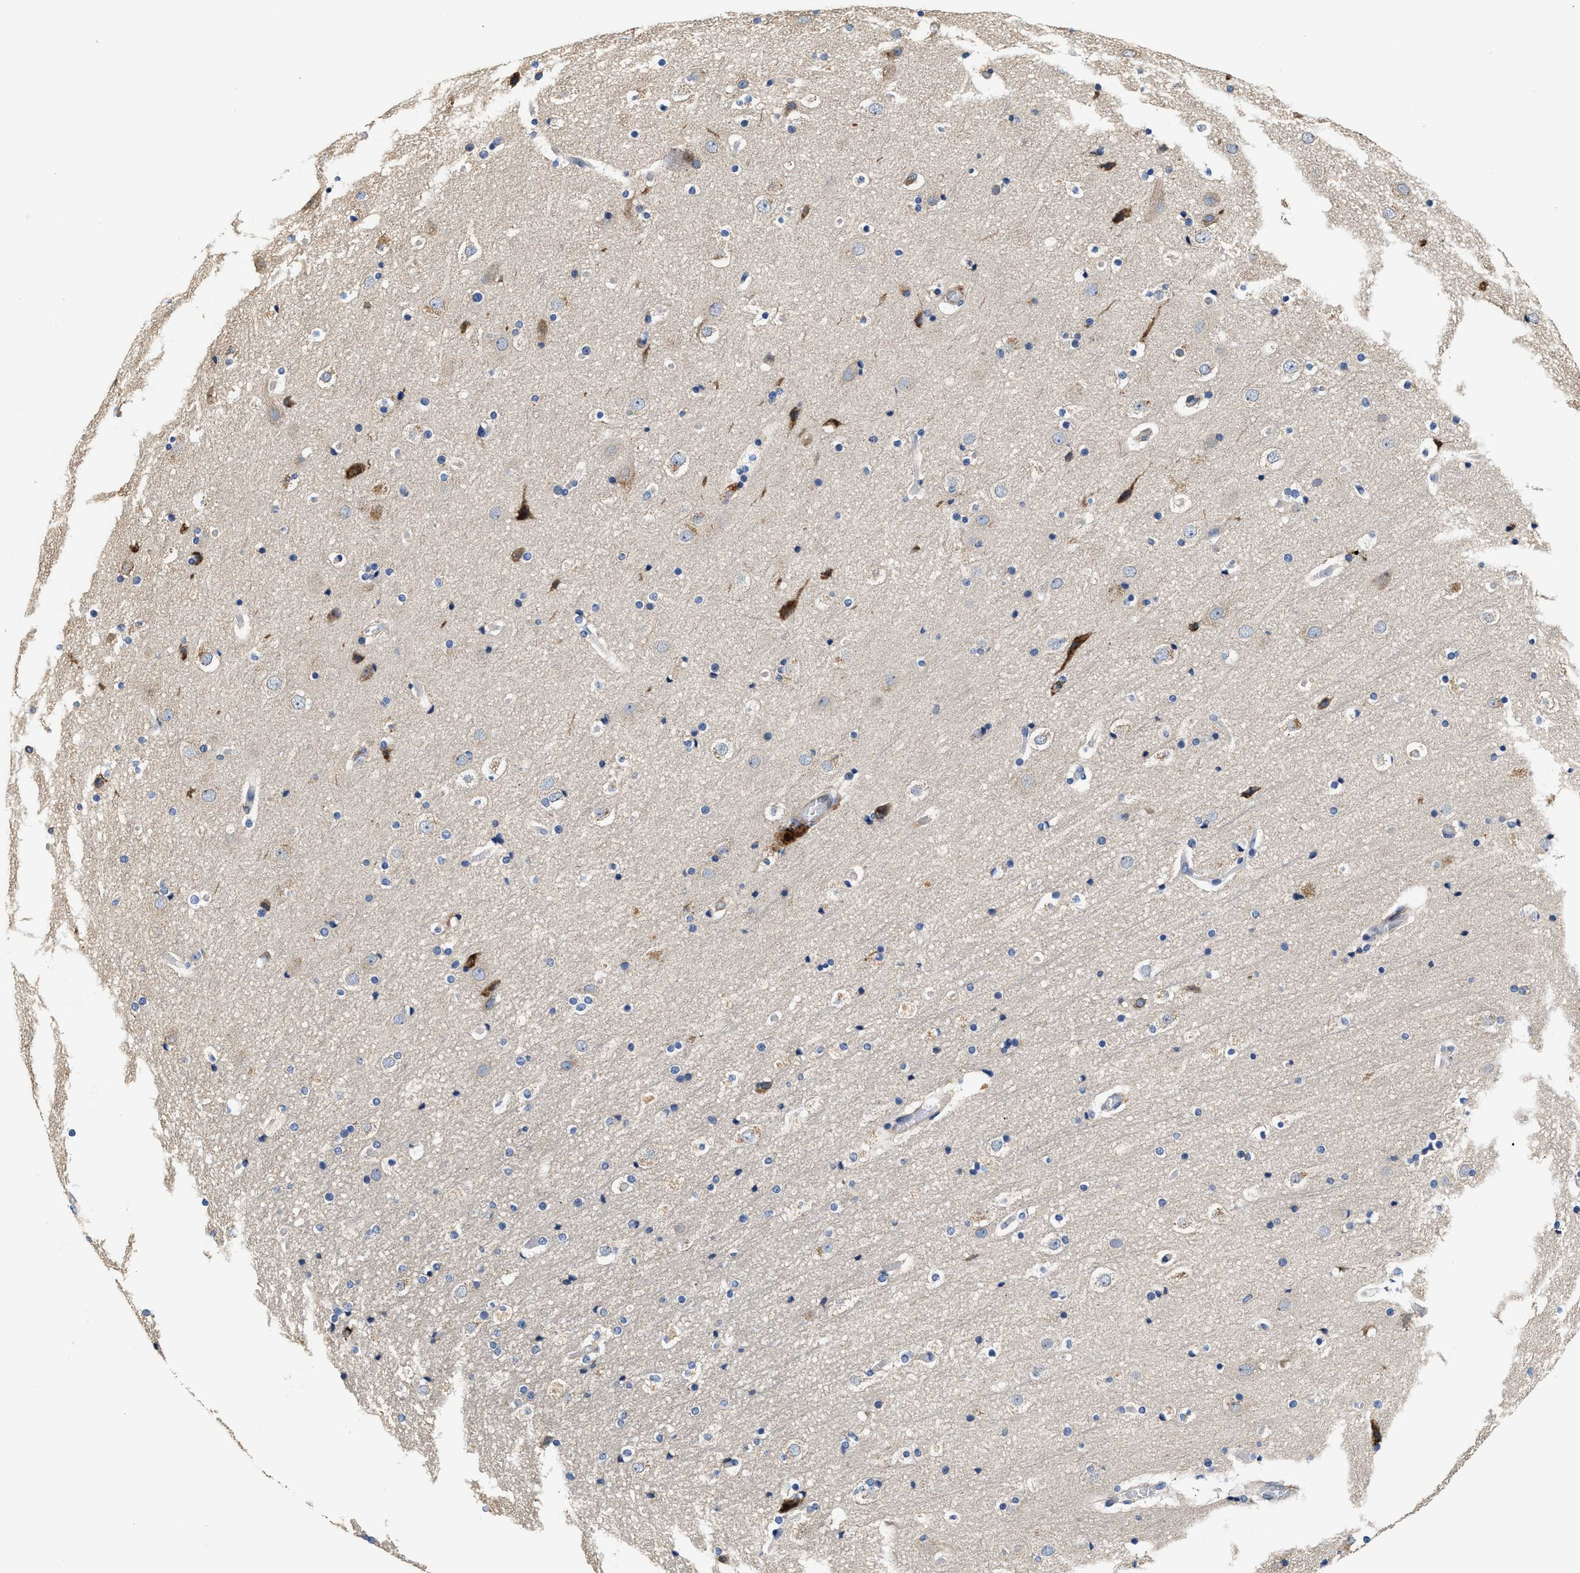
{"staining": {"intensity": "negative", "quantity": "none", "location": "none"}, "tissue": "cerebral cortex", "cell_type": "Endothelial cells", "image_type": "normal", "snomed": [{"axis": "morphology", "description": "Normal tissue, NOS"}, {"axis": "topography", "description": "Cerebral cortex"}], "caption": "Photomicrograph shows no significant protein positivity in endothelial cells of benign cerebral cortex.", "gene": "PEG10", "patient": {"sex": "male", "age": 57}}